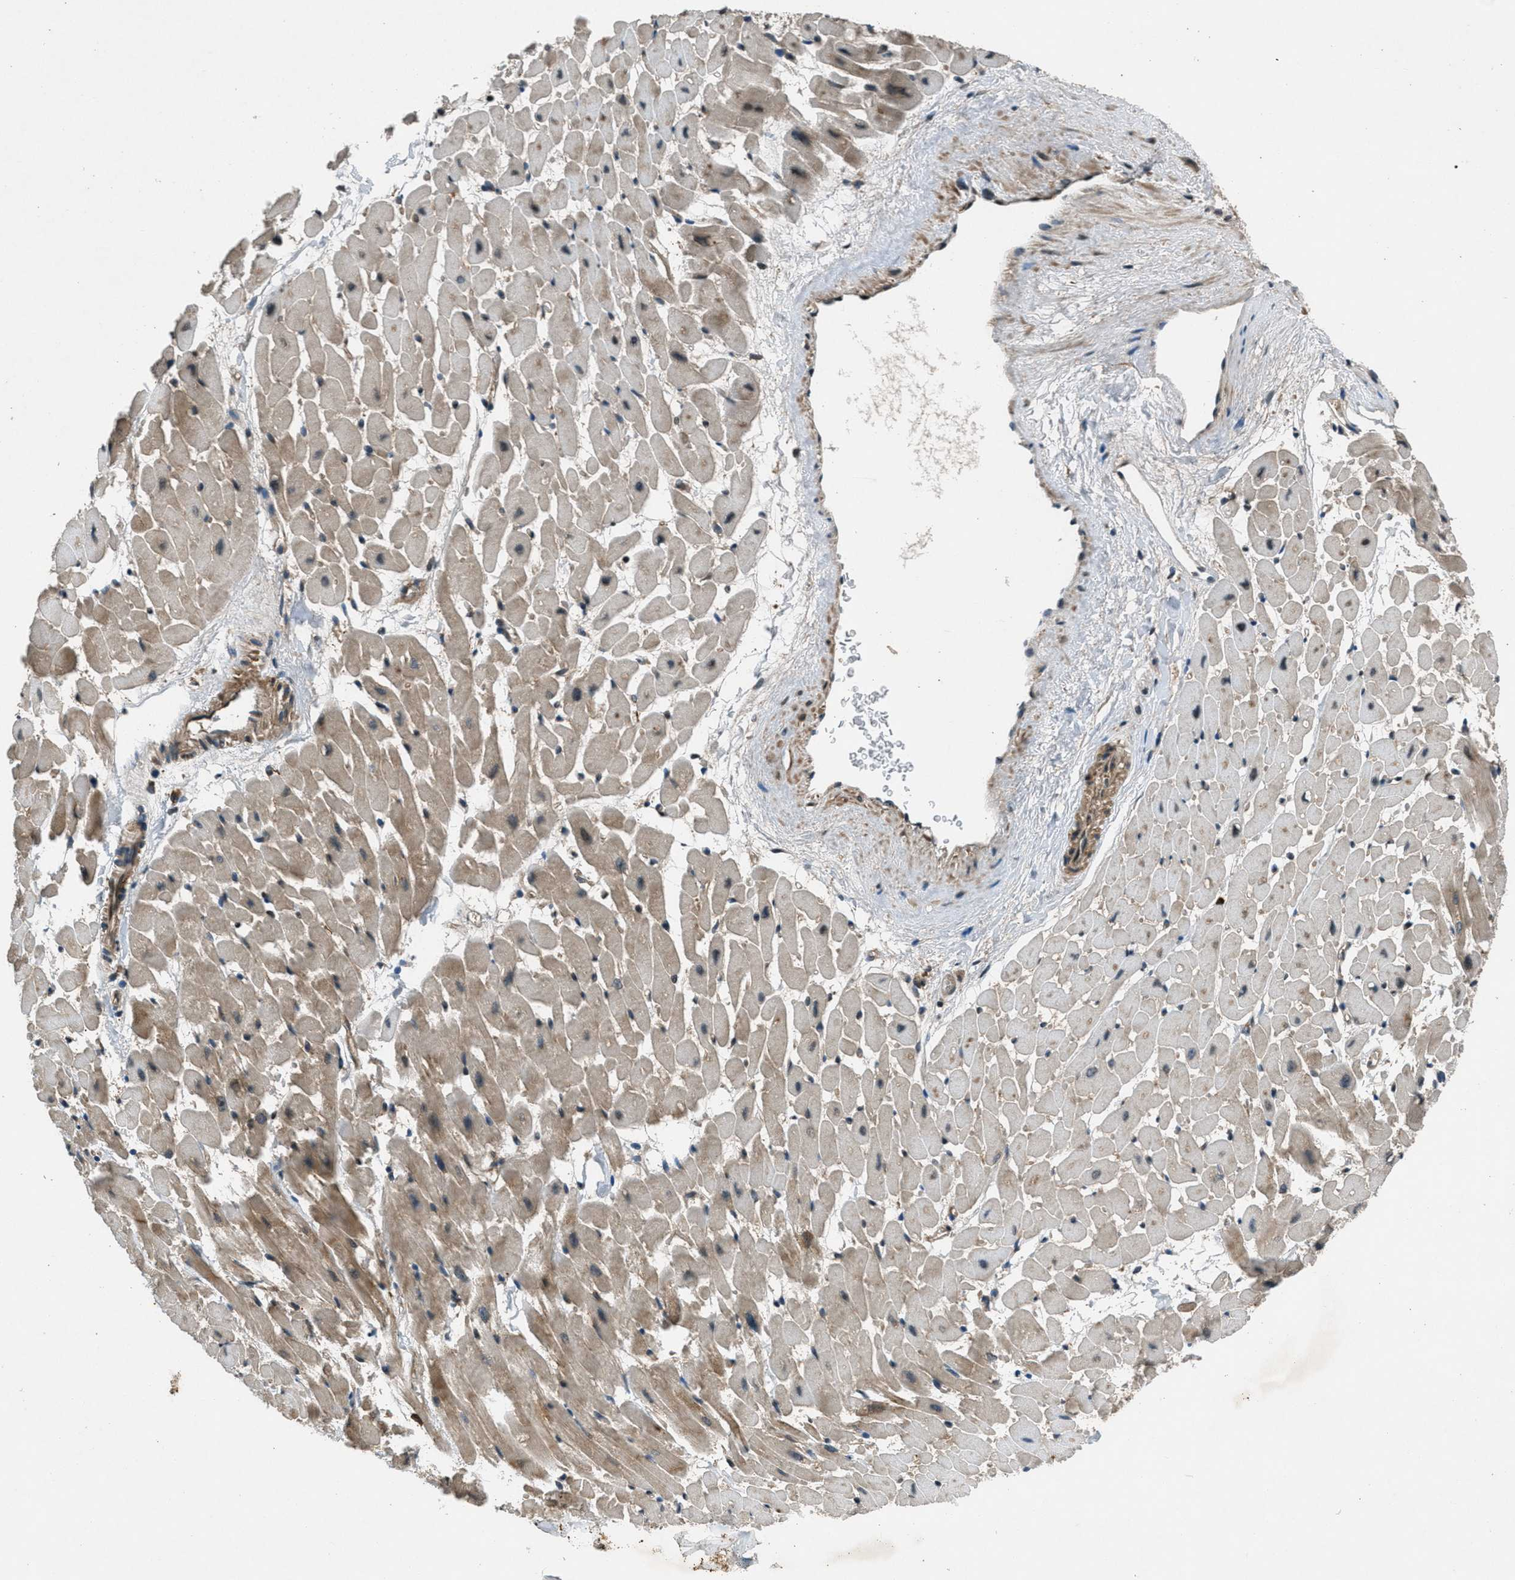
{"staining": {"intensity": "weak", "quantity": "25%-75%", "location": "cytoplasmic/membranous"}, "tissue": "heart muscle", "cell_type": "Cardiomyocytes", "image_type": "normal", "snomed": [{"axis": "morphology", "description": "Normal tissue, NOS"}, {"axis": "topography", "description": "Heart"}], "caption": "This photomicrograph reveals normal heart muscle stained with immunohistochemistry (IHC) to label a protein in brown. The cytoplasmic/membranous of cardiomyocytes show weak positivity for the protein. Nuclei are counter-stained blue.", "gene": "EPSTI1", "patient": {"sex": "male", "age": 45}}